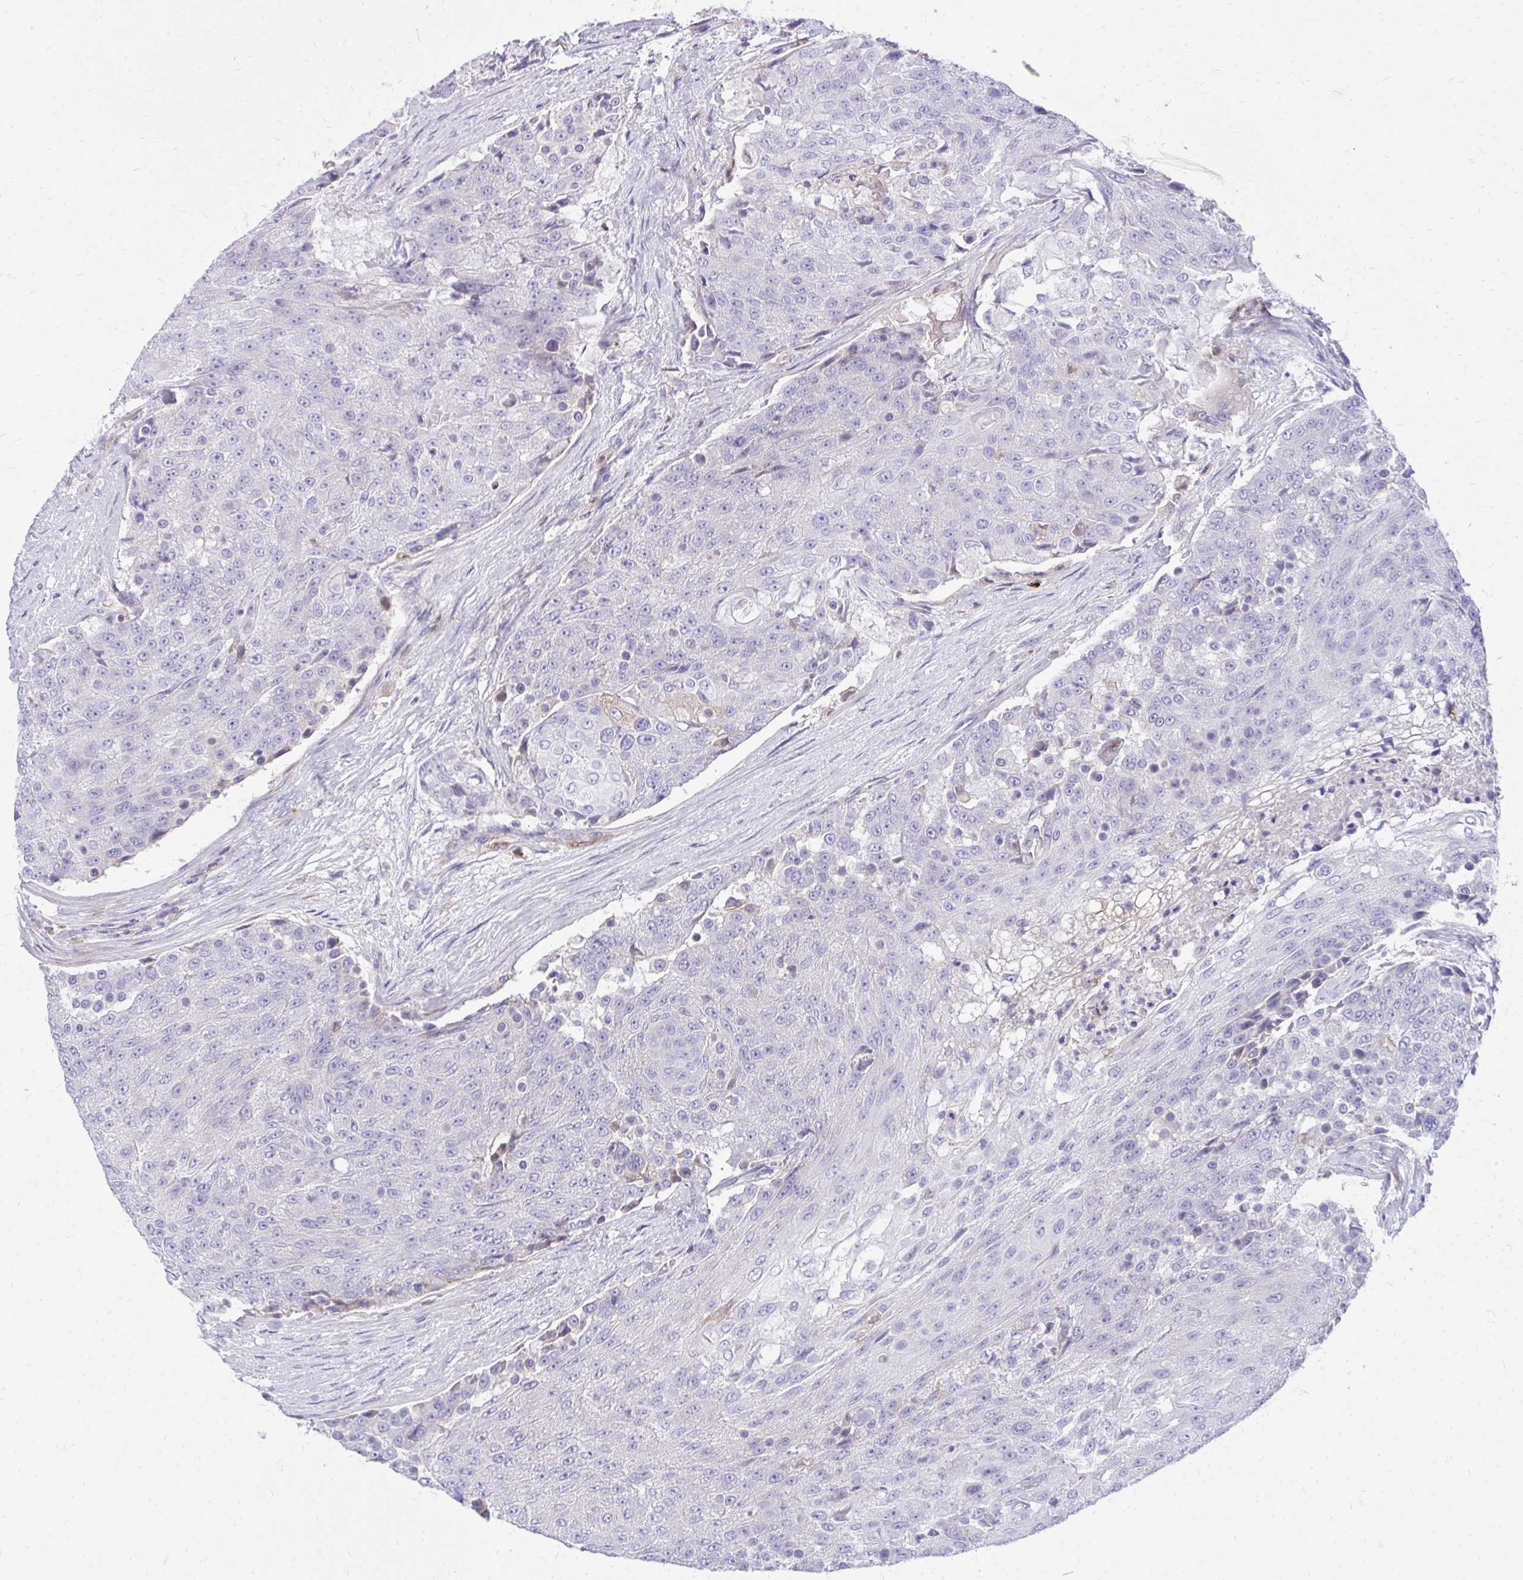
{"staining": {"intensity": "negative", "quantity": "none", "location": "none"}, "tissue": "urothelial cancer", "cell_type": "Tumor cells", "image_type": "cancer", "snomed": [{"axis": "morphology", "description": "Urothelial carcinoma, High grade"}, {"axis": "topography", "description": "Urinary bladder"}], "caption": "This photomicrograph is of high-grade urothelial carcinoma stained with immunohistochemistry (IHC) to label a protein in brown with the nuclei are counter-stained blue. There is no positivity in tumor cells.", "gene": "TP53I11", "patient": {"sex": "female", "age": 63}}